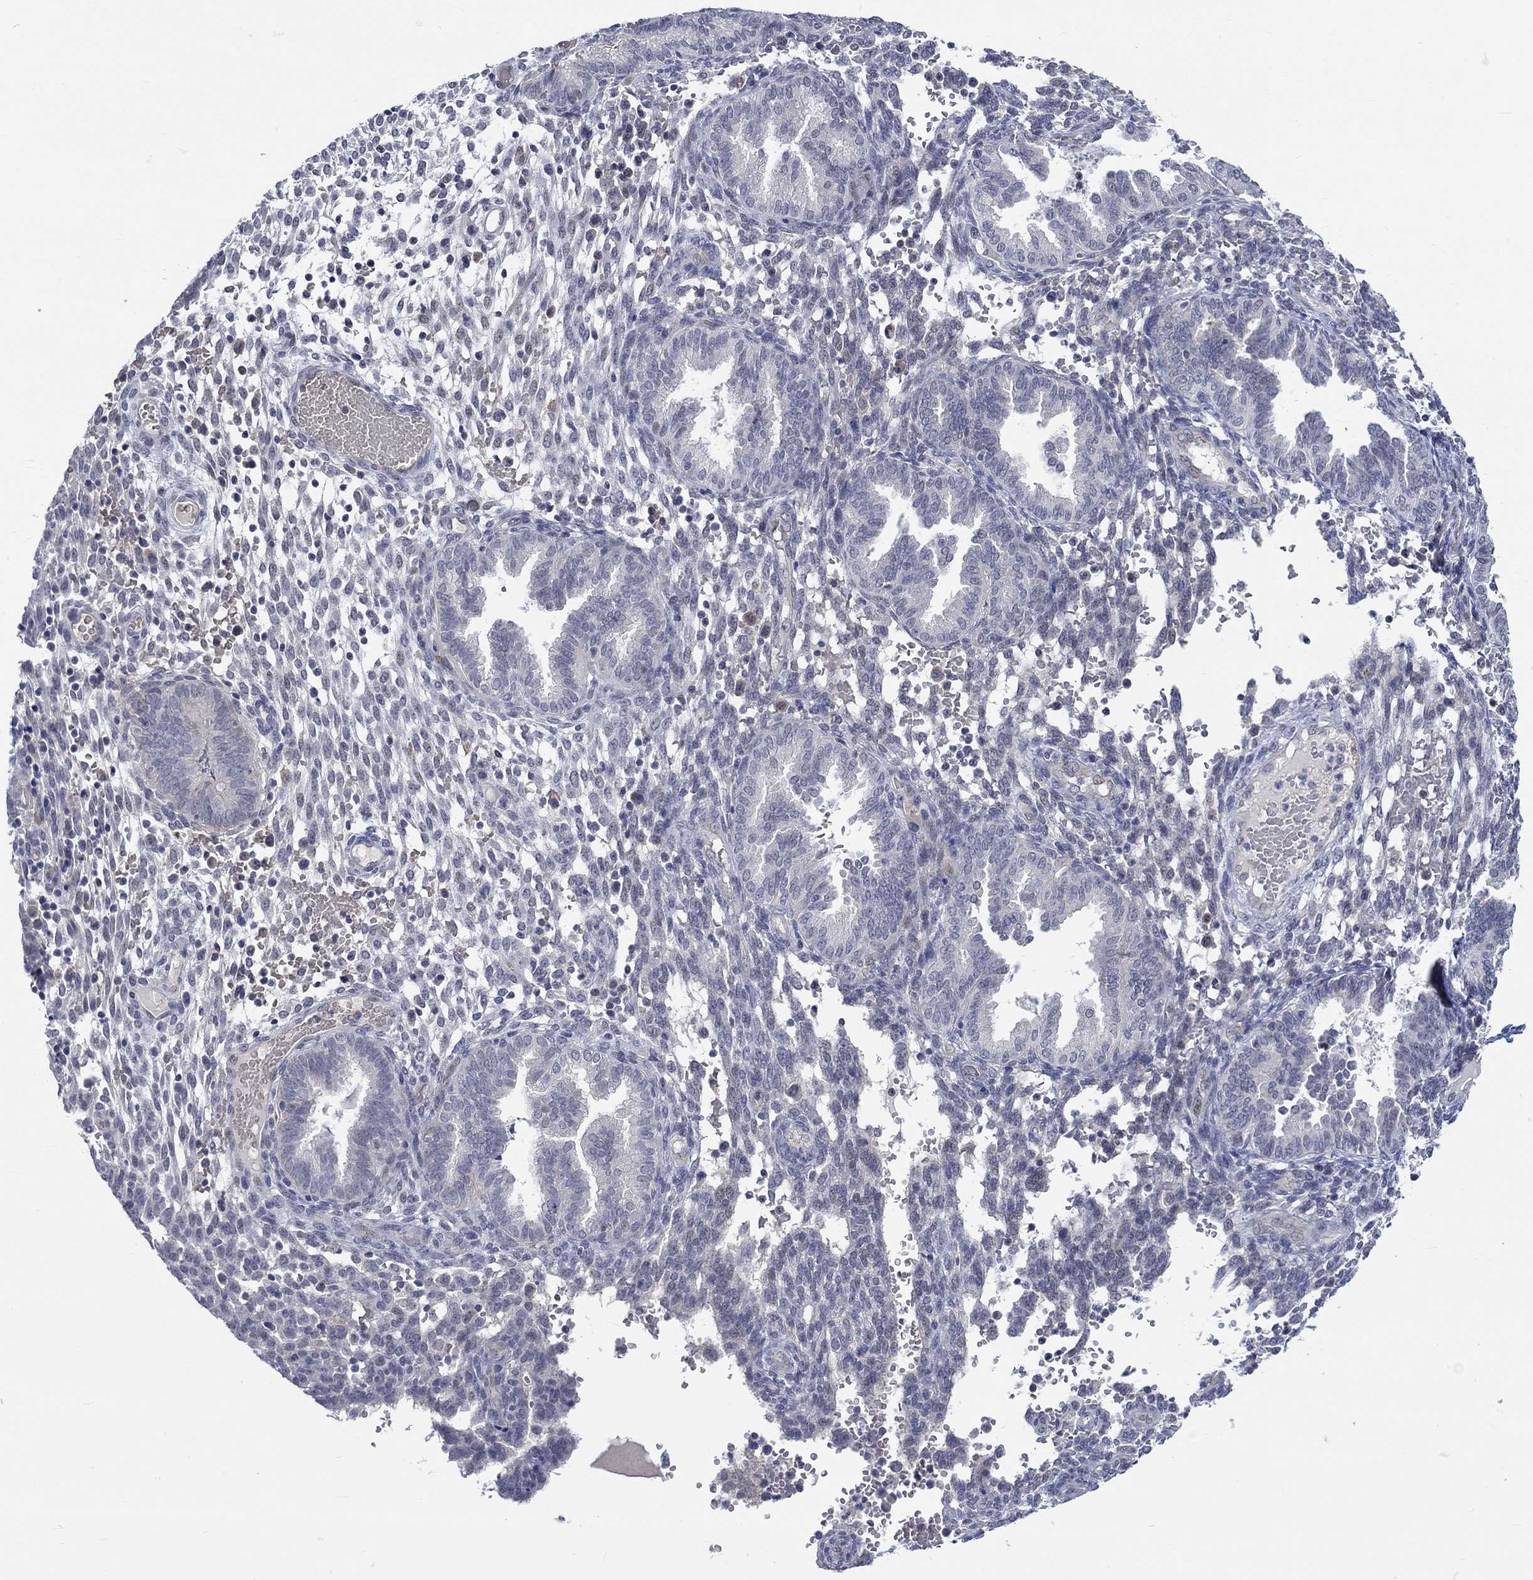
{"staining": {"intensity": "negative", "quantity": "none", "location": "none"}, "tissue": "endometrium", "cell_type": "Cells in endometrial stroma", "image_type": "normal", "snomed": [{"axis": "morphology", "description": "Normal tissue, NOS"}, {"axis": "topography", "description": "Endometrium"}], "caption": "Protein analysis of benign endometrium demonstrates no significant staining in cells in endometrial stroma.", "gene": "WASF1", "patient": {"sex": "female", "age": 42}}